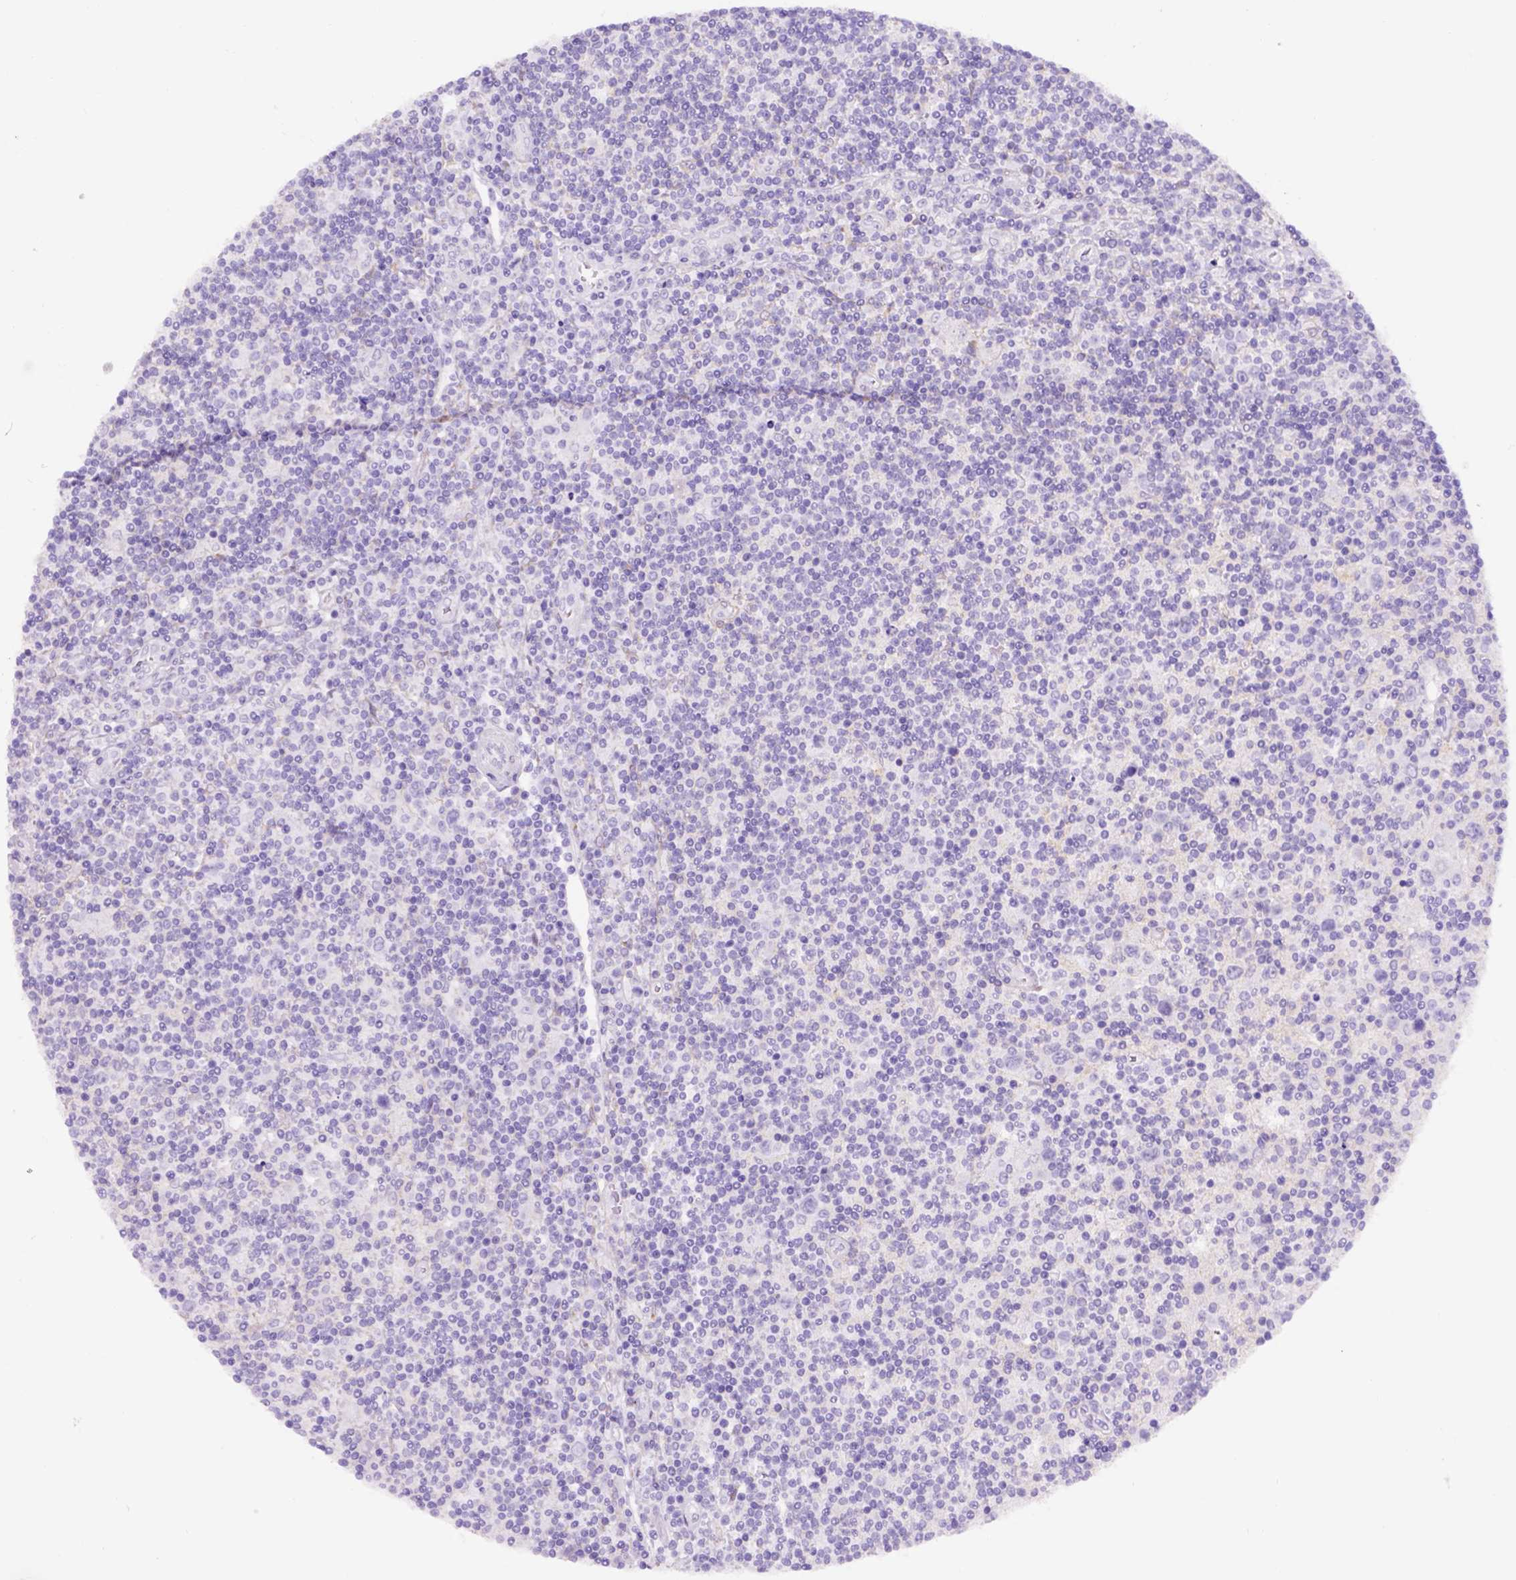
{"staining": {"intensity": "negative", "quantity": "none", "location": "none"}, "tissue": "lymphoma", "cell_type": "Tumor cells", "image_type": "cancer", "snomed": [{"axis": "morphology", "description": "Hodgkin's disease, NOS"}, {"axis": "topography", "description": "Lymph node"}], "caption": "A micrograph of human Hodgkin's disease is negative for staining in tumor cells. The staining was performed using DAB (3,3'-diaminobenzidine) to visualize the protein expression in brown, while the nuclei were stained in blue with hematoxylin (Magnification: 20x).", "gene": "EGFR", "patient": {"sex": "male", "age": 40}}